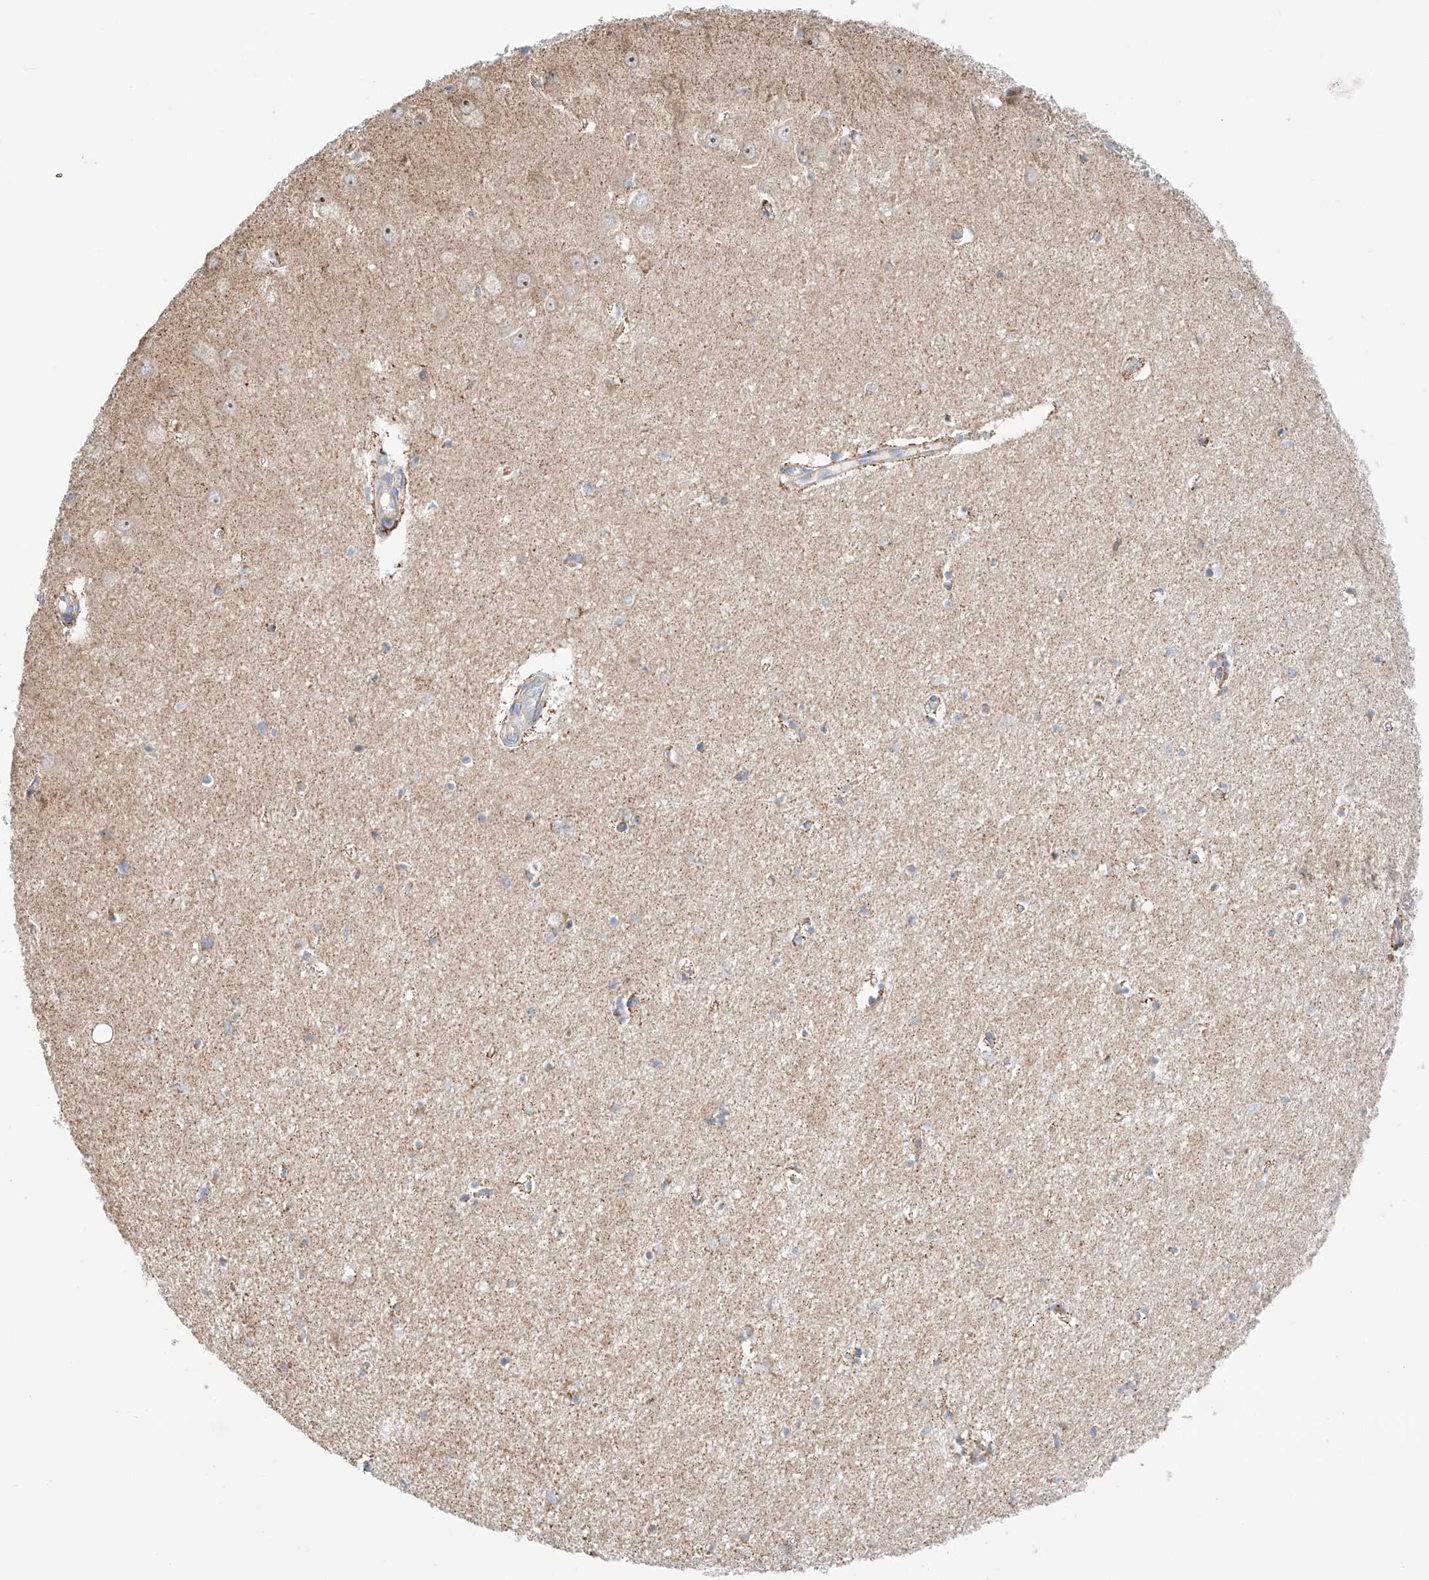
{"staining": {"intensity": "weak", "quantity": "25%-75%", "location": "cytoplasmic/membranous"}, "tissue": "hippocampus", "cell_type": "Glial cells", "image_type": "normal", "snomed": [{"axis": "morphology", "description": "Normal tissue, NOS"}, {"axis": "topography", "description": "Hippocampus"}], "caption": "DAB immunohistochemical staining of normal human hippocampus shows weak cytoplasmic/membranous protein expression in about 25%-75% of glial cells.", "gene": "KTI12", "patient": {"sex": "female", "age": 64}}